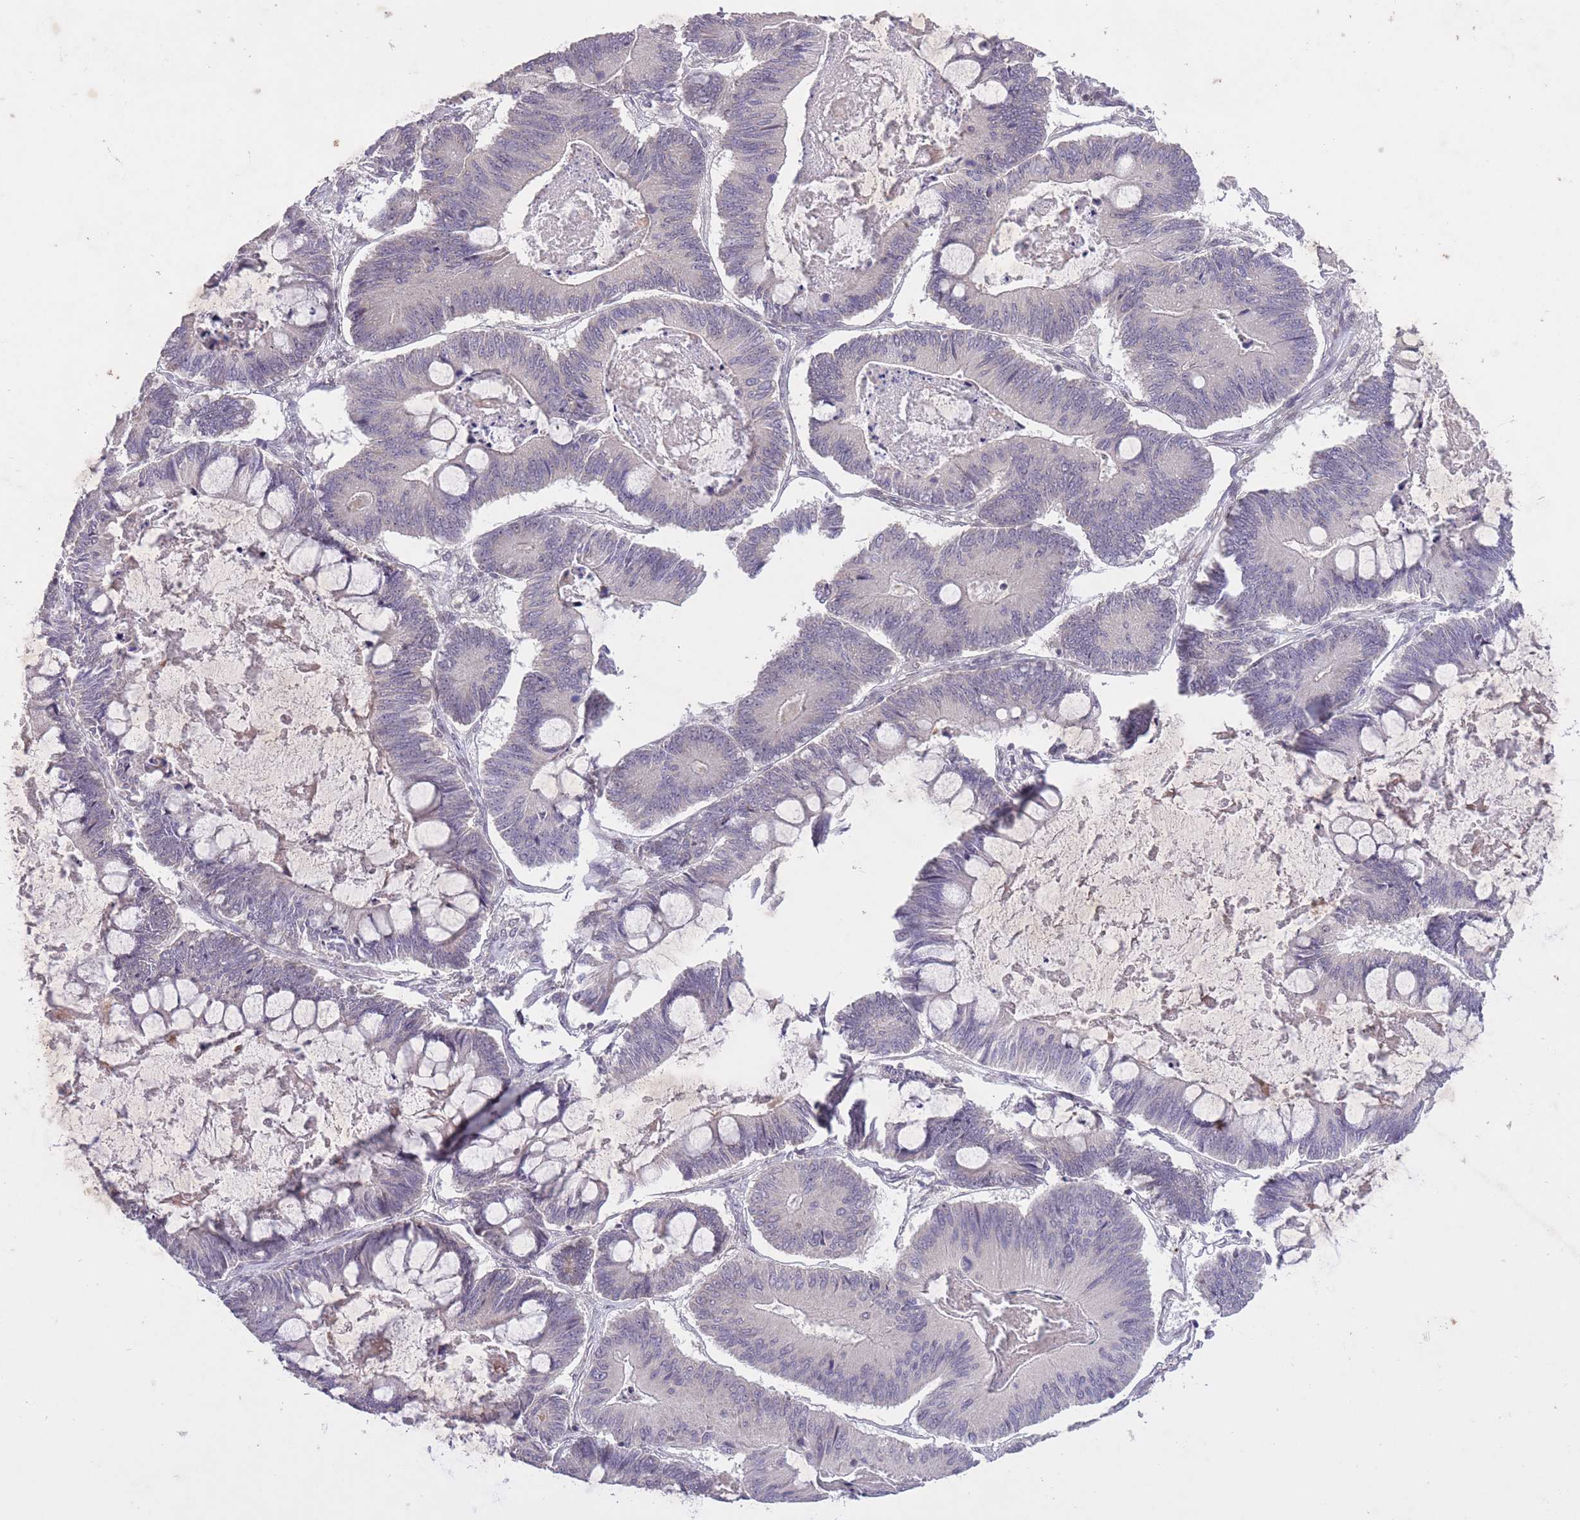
{"staining": {"intensity": "negative", "quantity": "none", "location": "none"}, "tissue": "ovarian cancer", "cell_type": "Tumor cells", "image_type": "cancer", "snomed": [{"axis": "morphology", "description": "Cystadenocarcinoma, mucinous, NOS"}, {"axis": "topography", "description": "Ovary"}], "caption": "DAB immunohistochemical staining of ovarian cancer (mucinous cystadenocarcinoma) exhibits no significant positivity in tumor cells.", "gene": "CBX6", "patient": {"sex": "female", "age": 61}}